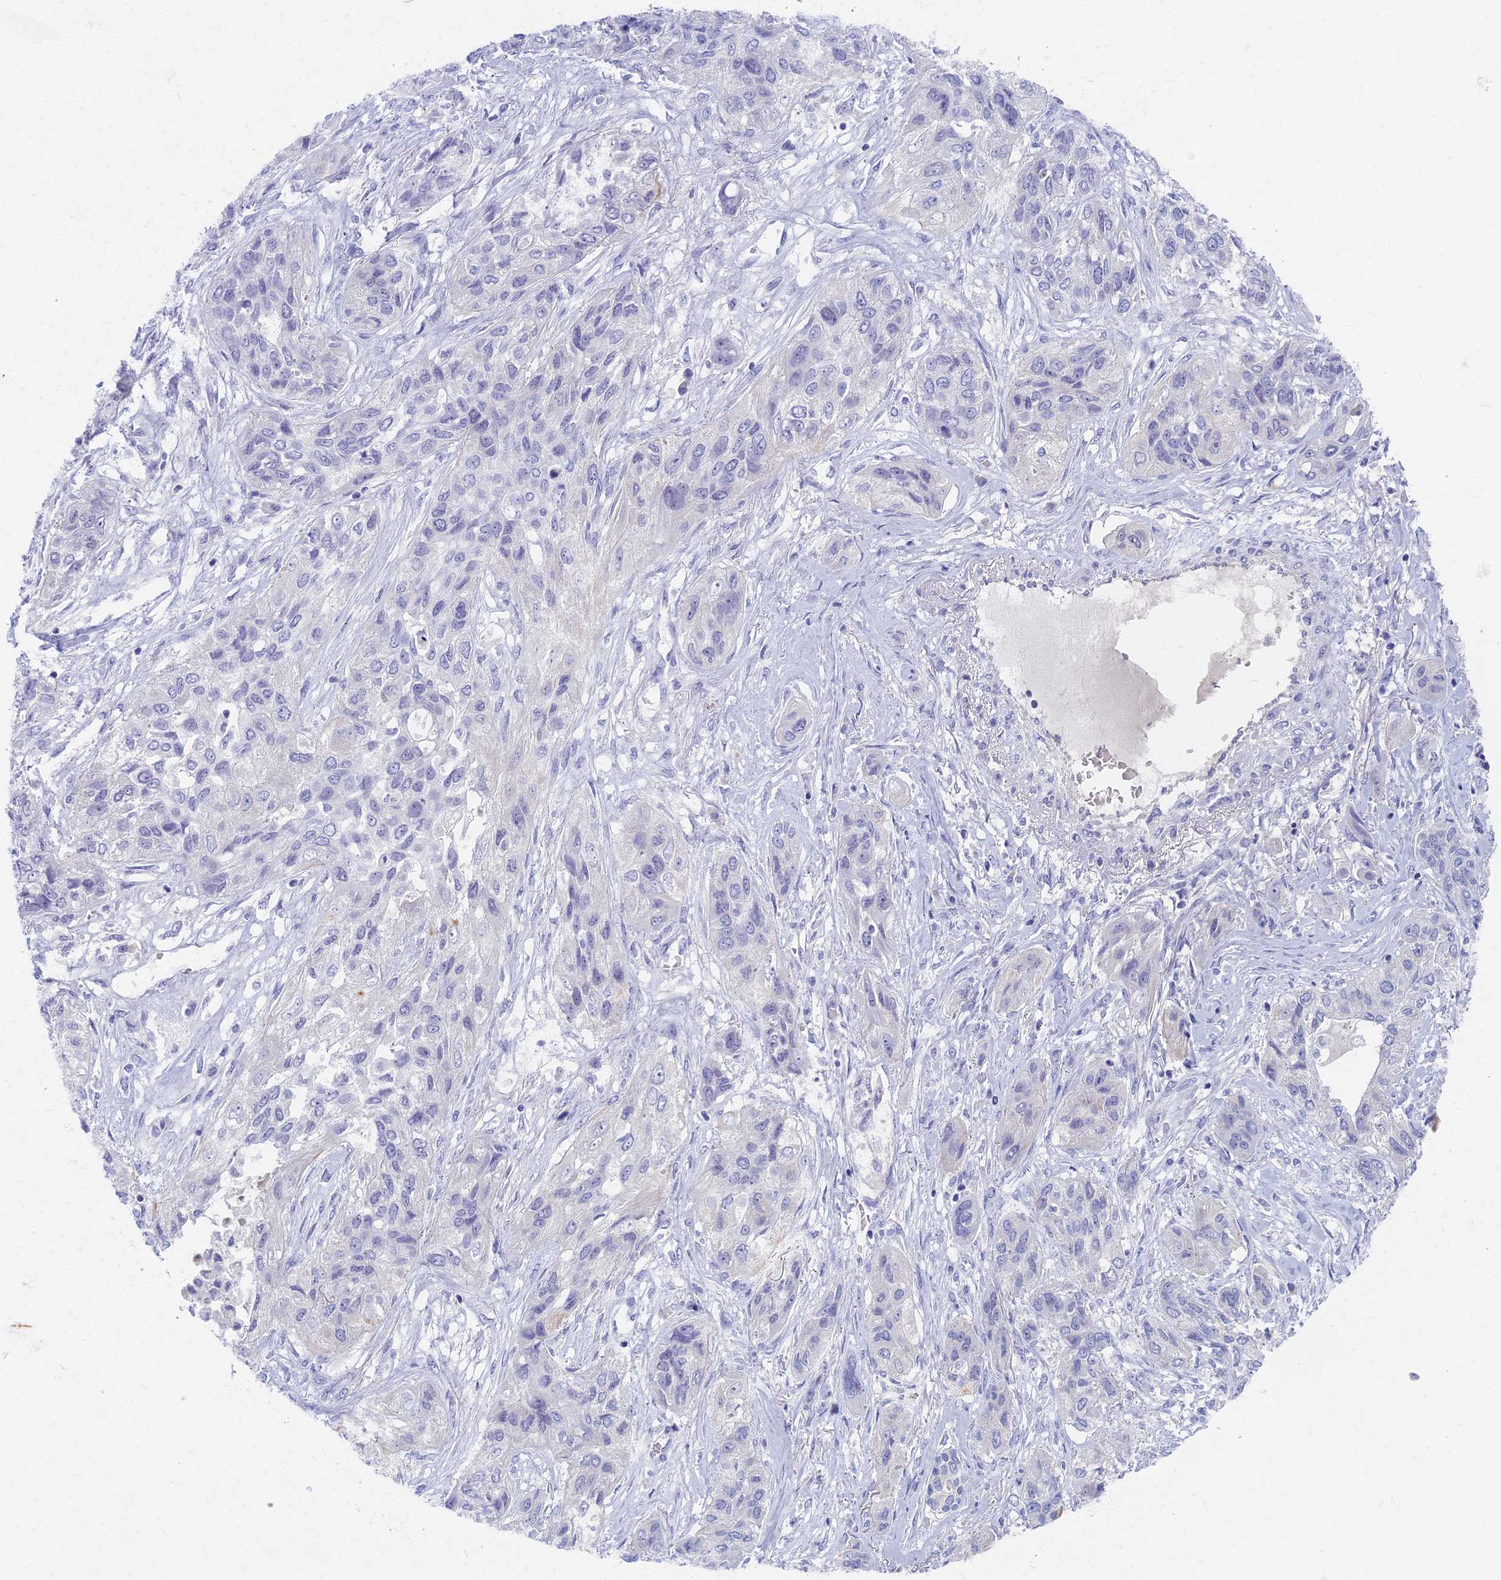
{"staining": {"intensity": "negative", "quantity": "none", "location": "none"}, "tissue": "lung cancer", "cell_type": "Tumor cells", "image_type": "cancer", "snomed": [{"axis": "morphology", "description": "Squamous cell carcinoma, NOS"}, {"axis": "topography", "description": "Lung"}], "caption": "Lung cancer was stained to show a protein in brown. There is no significant staining in tumor cells.", "gene": "AP4E1", "patient": {"sex": "female", "age": 70}}